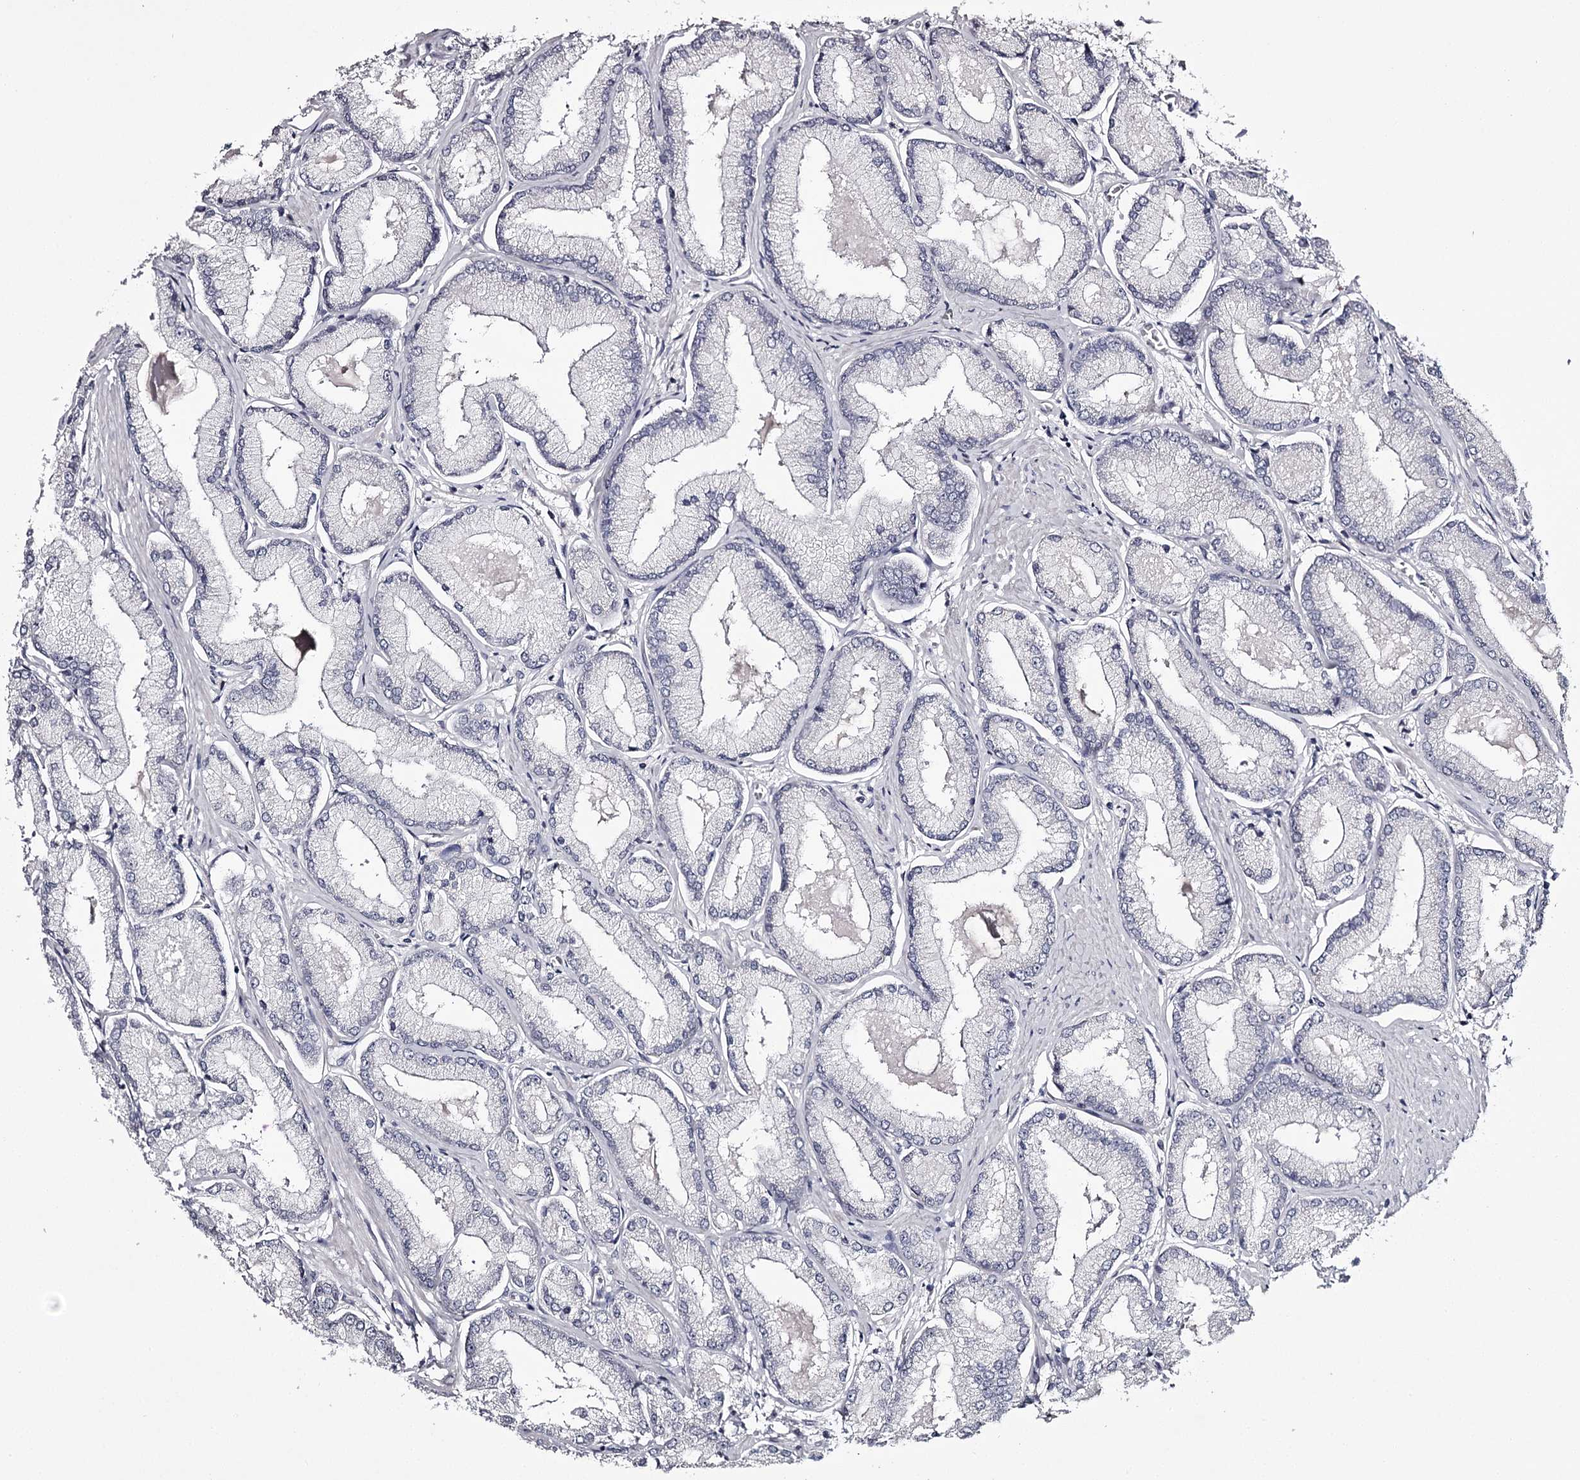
{"staining": {"intensity": "negative", "quantity": "none", "location": "none"}, "tissue": "prostate cancer", "cell_type": "Tumor cells", "image_type": "cancer", "snomed": [{"axis": "morphology", "description": "Adenocarcinoma, Low grade"}, {"axis": "topography", "description": "Prostate"}], "caption": "There is no significant expression in tumor cells of adenocarcinoma (low-grade) (prostate).", "gene": "PRM2", "patient": {"sex": "male", "age": 74}}